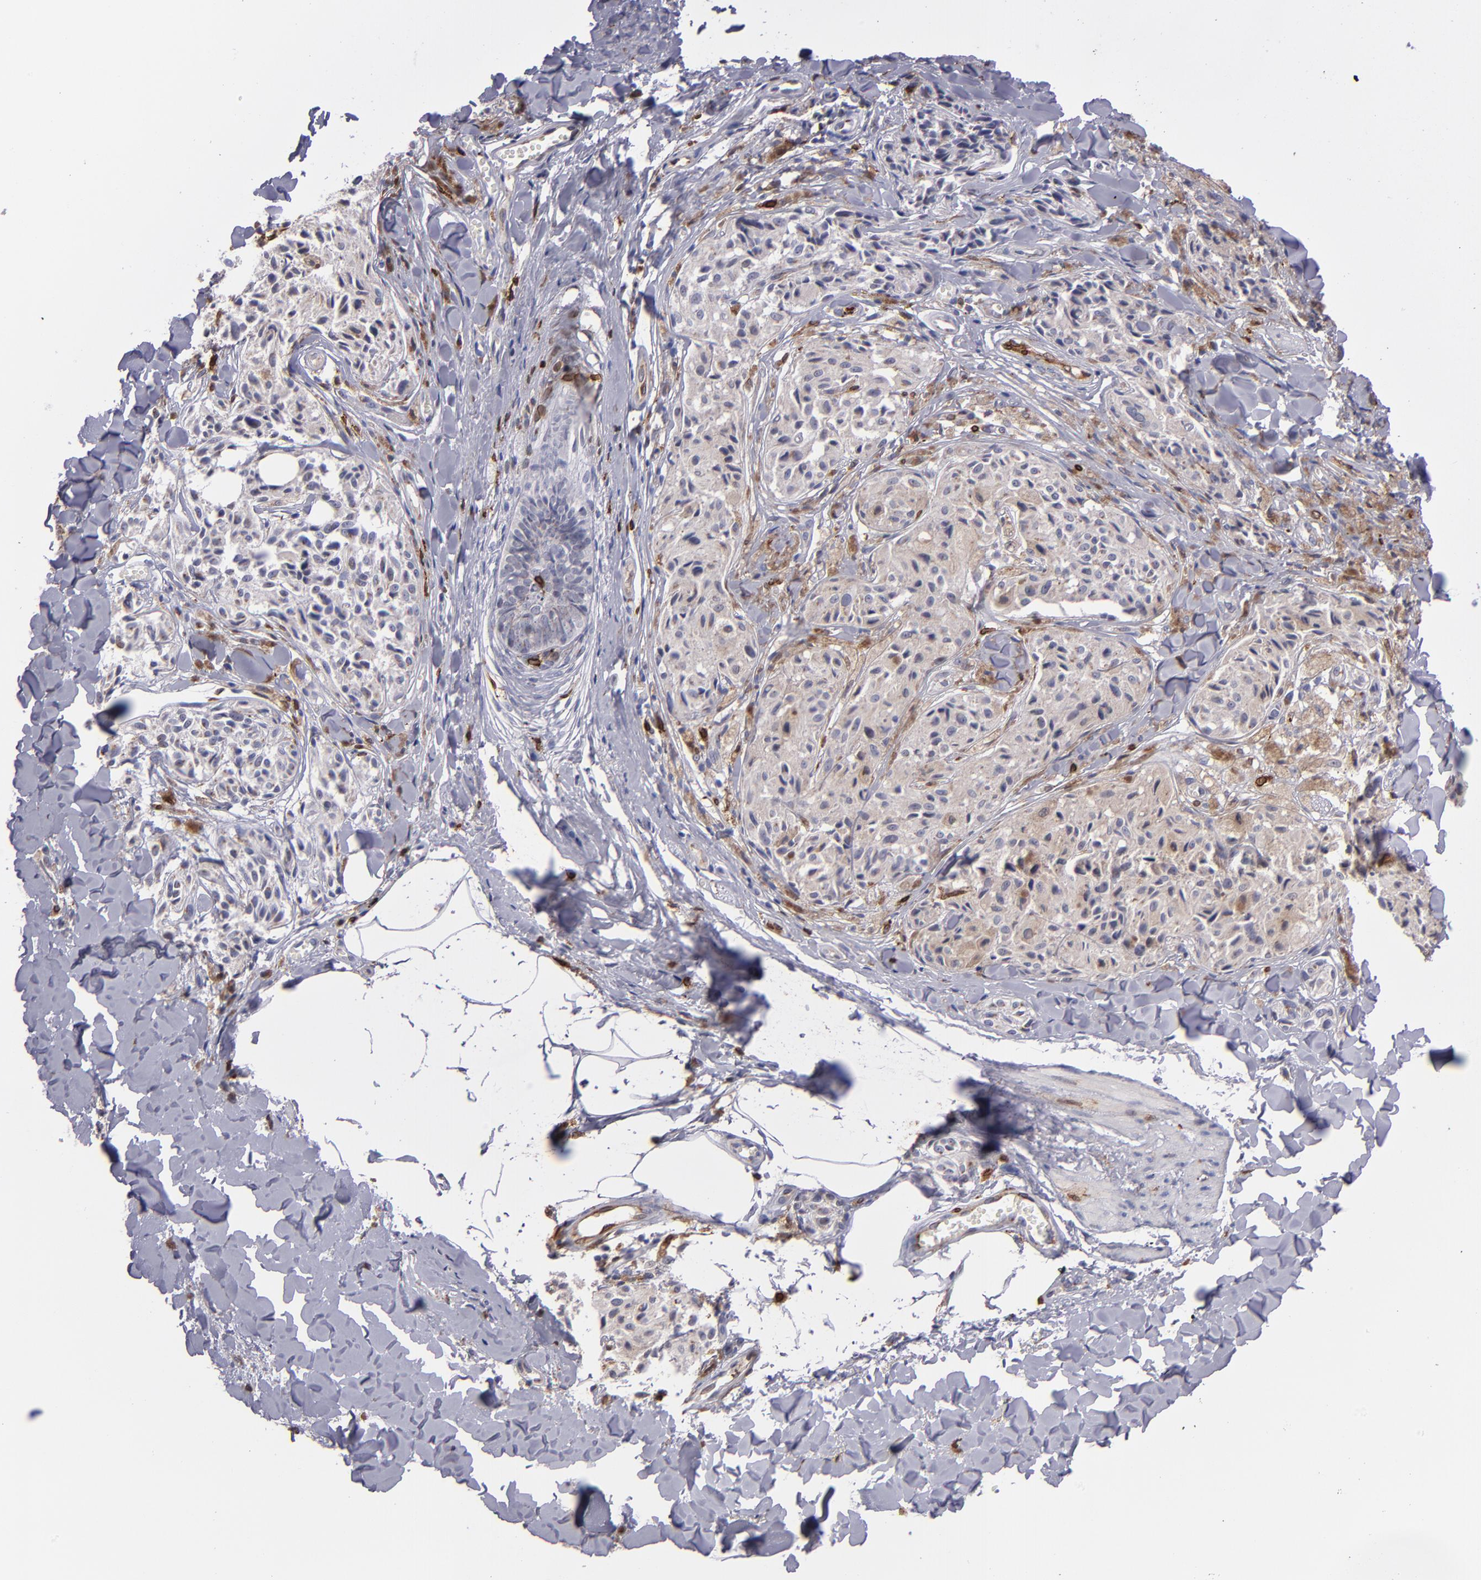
{"staining": {"intensity": "weak", "quantity": "25%-75%", "location": "cytoplasmic/membranous"}, "tissue": "melanoma", "cell_type": "Tumor cells", "image_type": "cancer", "snomed": [{"axis": "morphology", "description": "Malignant melanoma, Metastatic site"}, {"axis": "topography", "description": "Skin"}], "caption": "Tumor cells display weak cytoplasmic/membranous positivity in about 25%-75% of cells in malignant melanoma (metastatic site).", "gene": "PTGS1", "patient": {"sex": "female", "age": 66}}